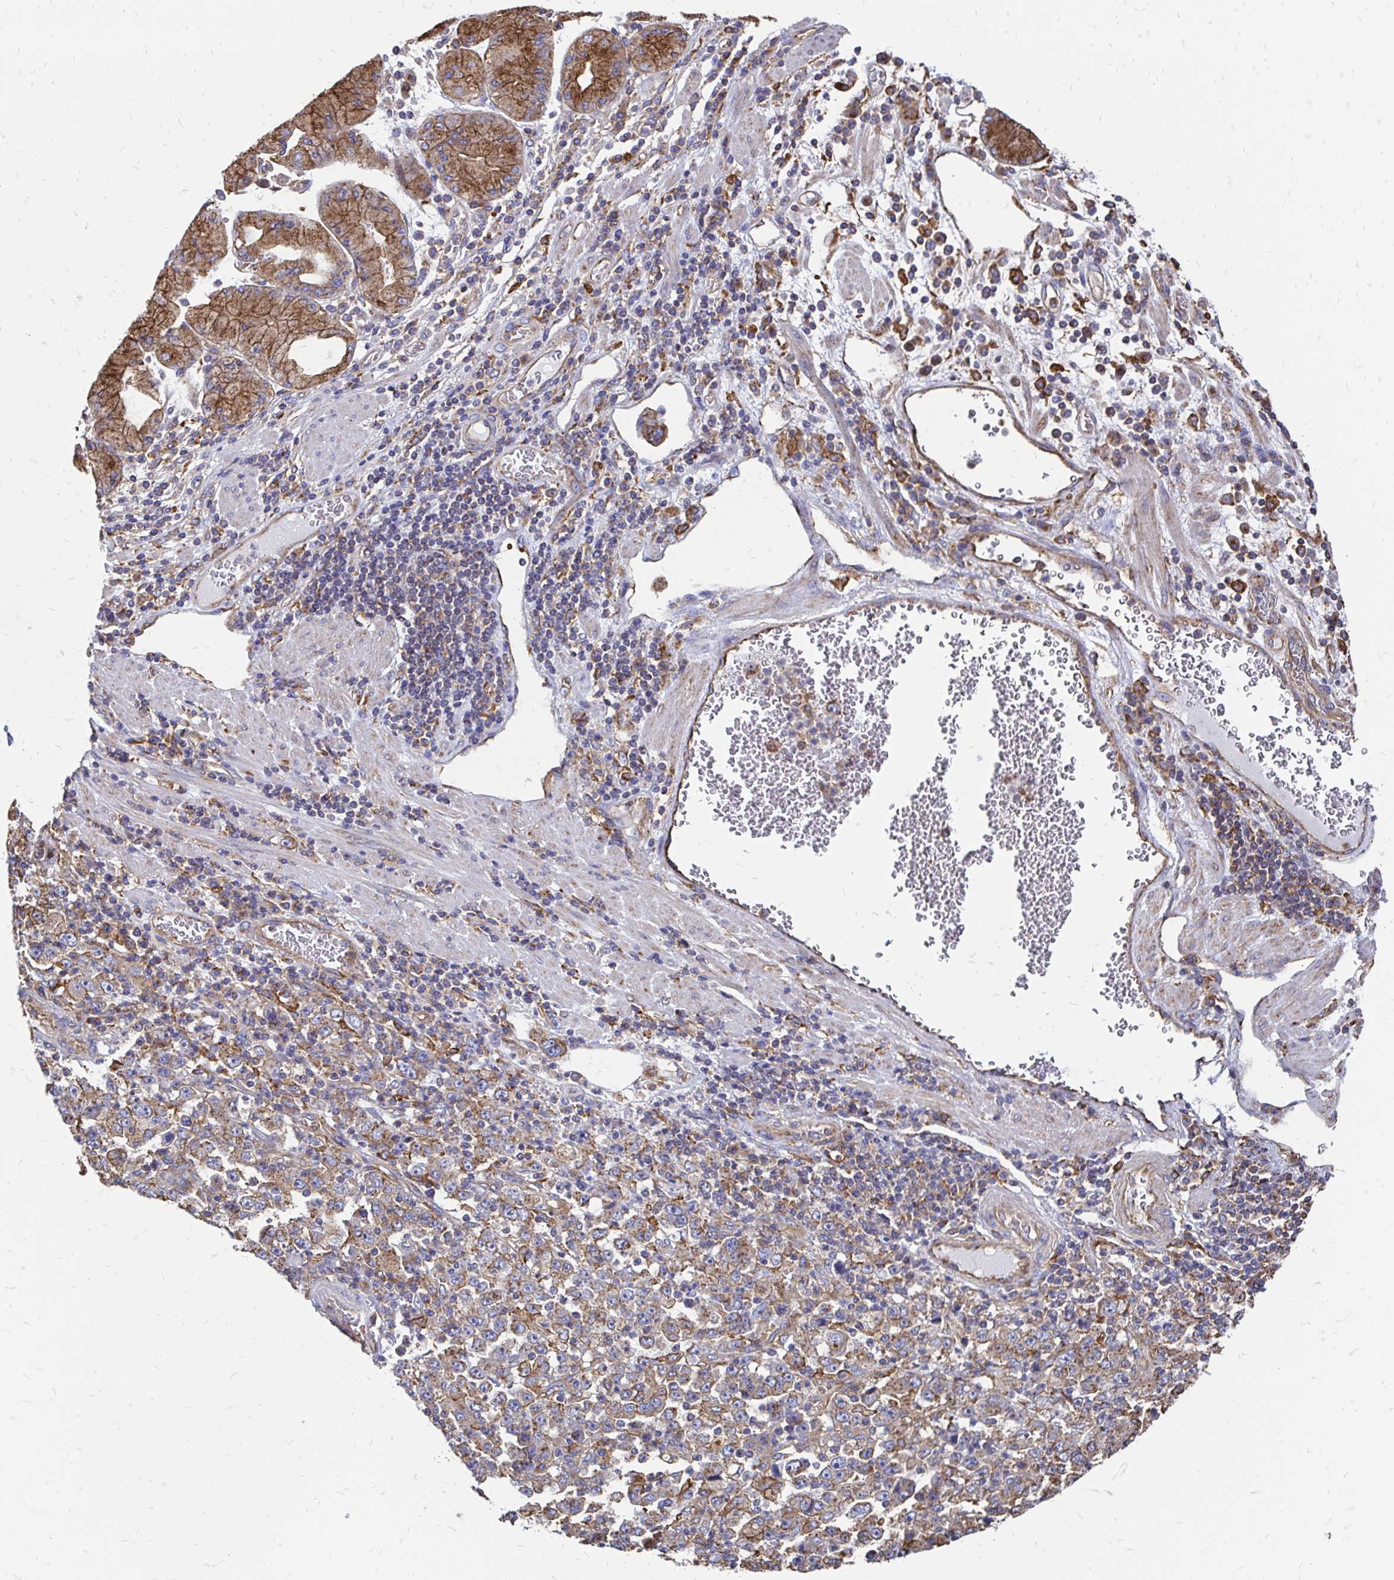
{"staining": {"intensity": "moderate", "quantity": ">75%", "location": "cytoplasmic/membranous"}, "tissue": "stomach cancer", "cell_type": "Tumor cells", "image_type": "cancer", "snomed": [{"axis": "morphology", "description": "Normal tissue, NOS"}, {"axis": "morphology", "description": "Adenocarcinoma, NOS"}, {"axis": "topography", "description": "Stomach, upper"}, {"axis": "topography", "description": "Stomach"}], "caption": "This image reveals immunohistochemistry (IHC) staining of stomach cancer (adenocarcinoma), with medium moderate cytoplasmic/membranous positivity in approximately >75% of tumor cells.", "gene": "CLTC", "patient": {"sex": "male", "age": 59}}